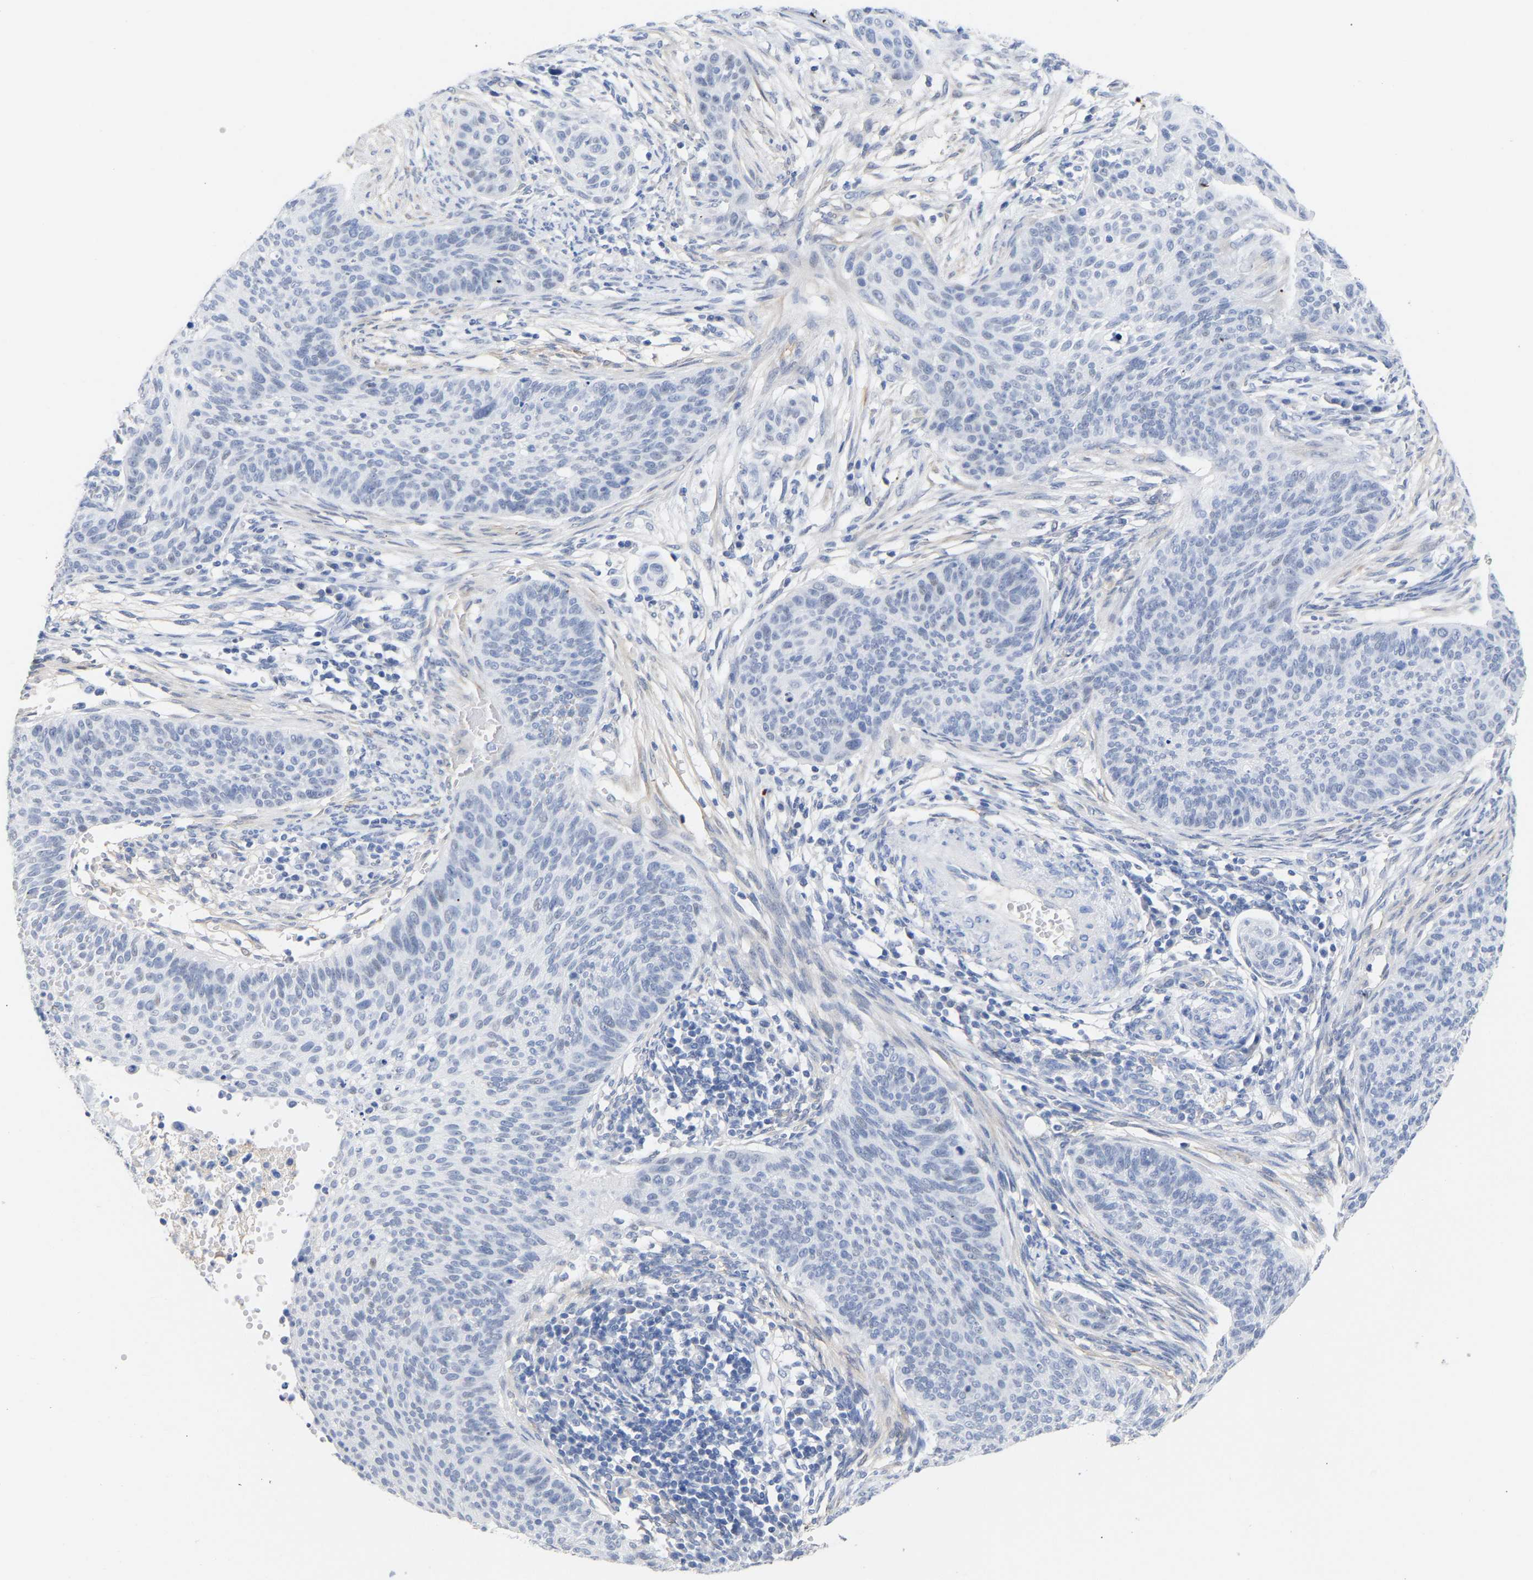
{"staining": {"intensity": "negative", "quantity": "none", "location": "none"}, "tissue": "cervical cancer", "cell_type": "Tumor cells", "image_type": "cancer", "snomed": [{"axis": "morphology", "description": "Squamous cell carcinoma, NOS"}, {"axis": "topography", "description": "Cervix"}], "caption": "A high-resolution image shows immunohistochemistry (IHC) staining of squamous cell carcinoma (cervical), which exhibits no significant positivity in tumor cells.", "gene": "AMPH", "patient": {"sex": "female", "age": 70}}